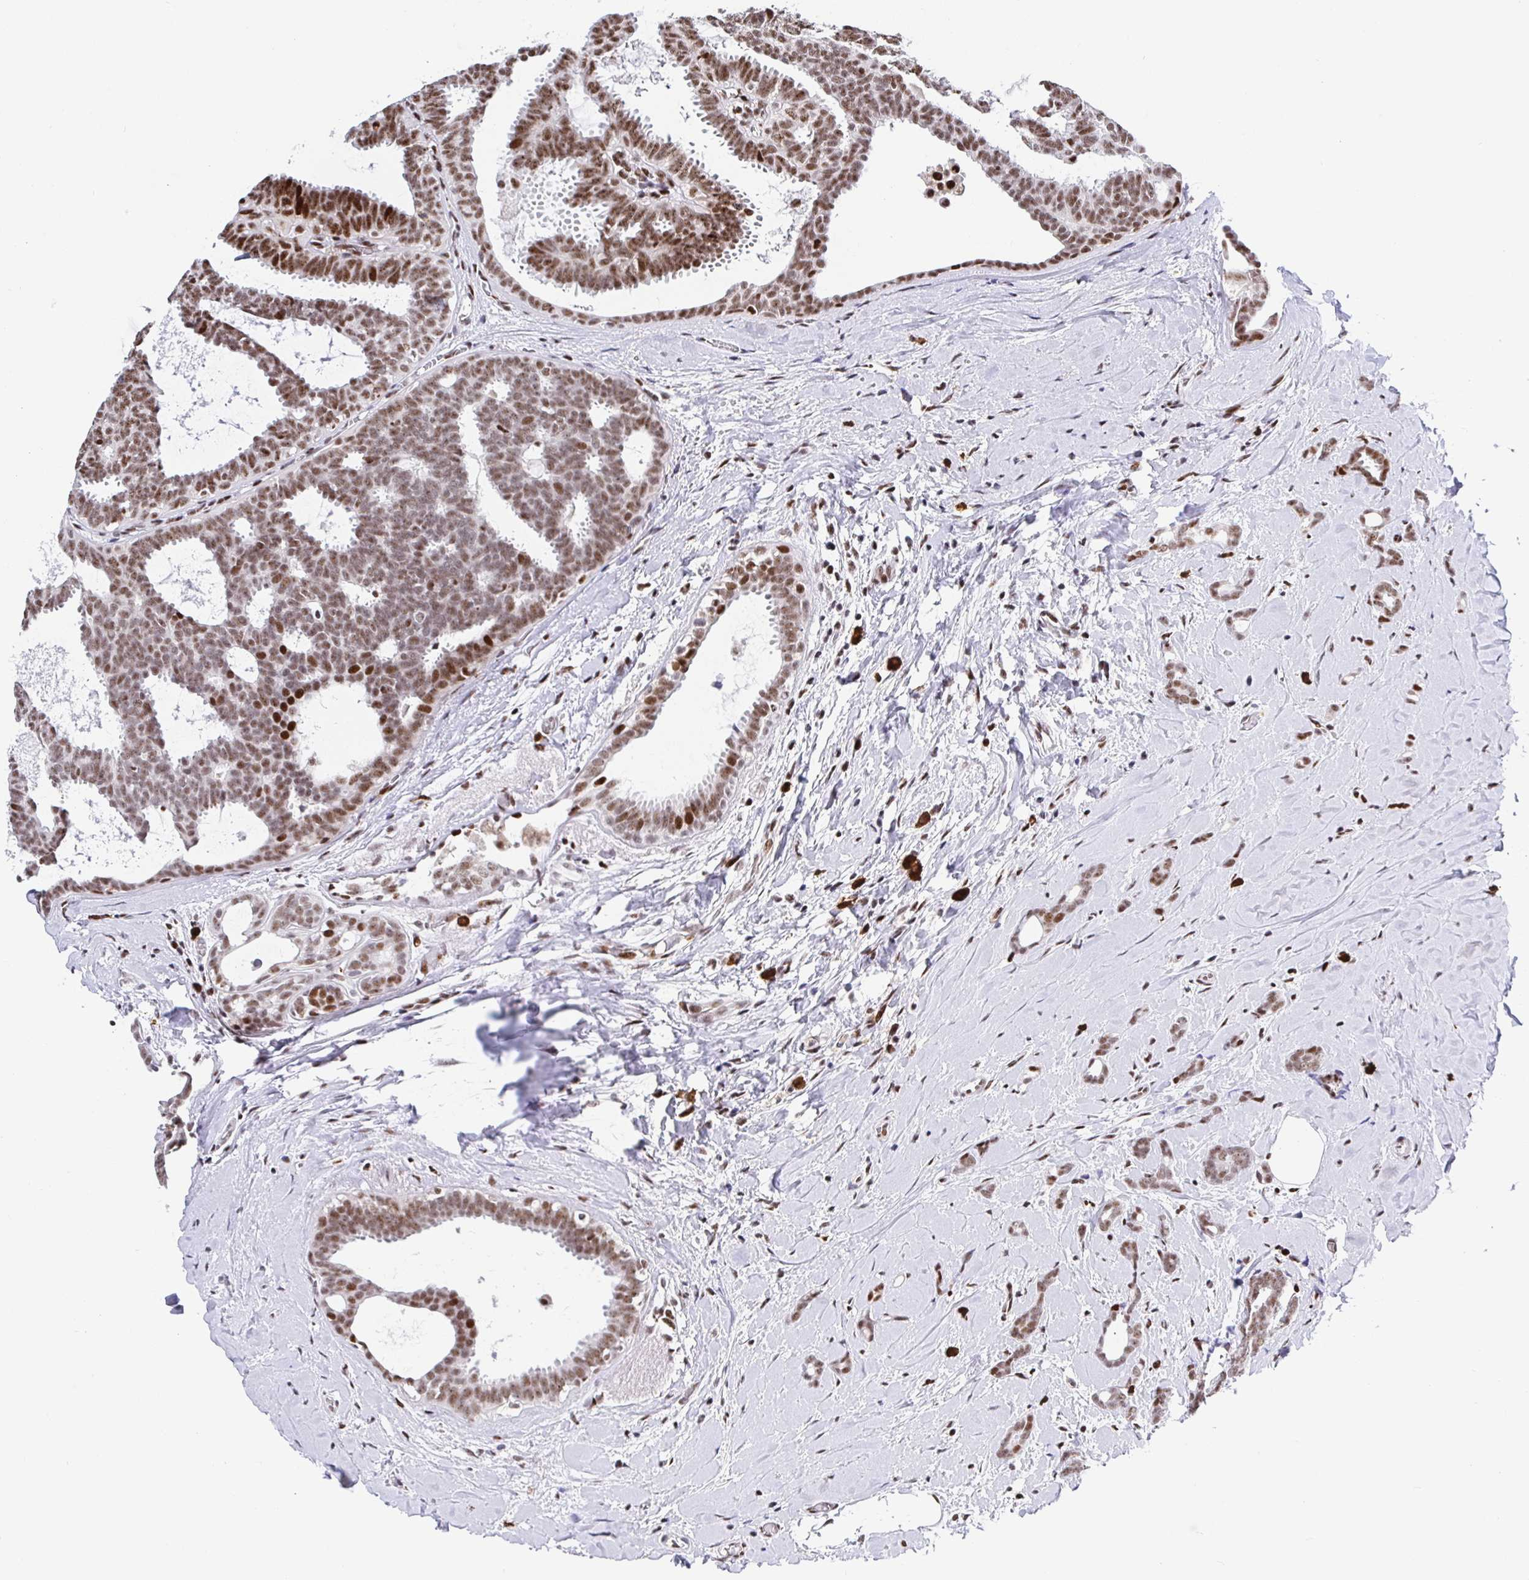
{"staining": {"intensity": "moderate", "quantity": ">75%", "location": "nuclear"}, "tissue": "breast cancer", "cell_type": "Tumor cells", "image_type": "cancer", "snomed": [{"axis": "morphology", "description": "Intraductal carcinoma, in situ"}, {"axis": "morphology", "description": "Duct carcinoma"}, {"axis": "morphology", "description": "Lobular carcinoma, in situ"}, {"axis": "topography", "description": "Breast"}], "caption": "Immunohistochemistry of lobular carcinoma in situ (breast) demonstrates medium levels of moderate nuclear positivity in approximately >75% of tumor cells.", "gene": "SETD5", "patient": {"sex": "female", "age": 44}}